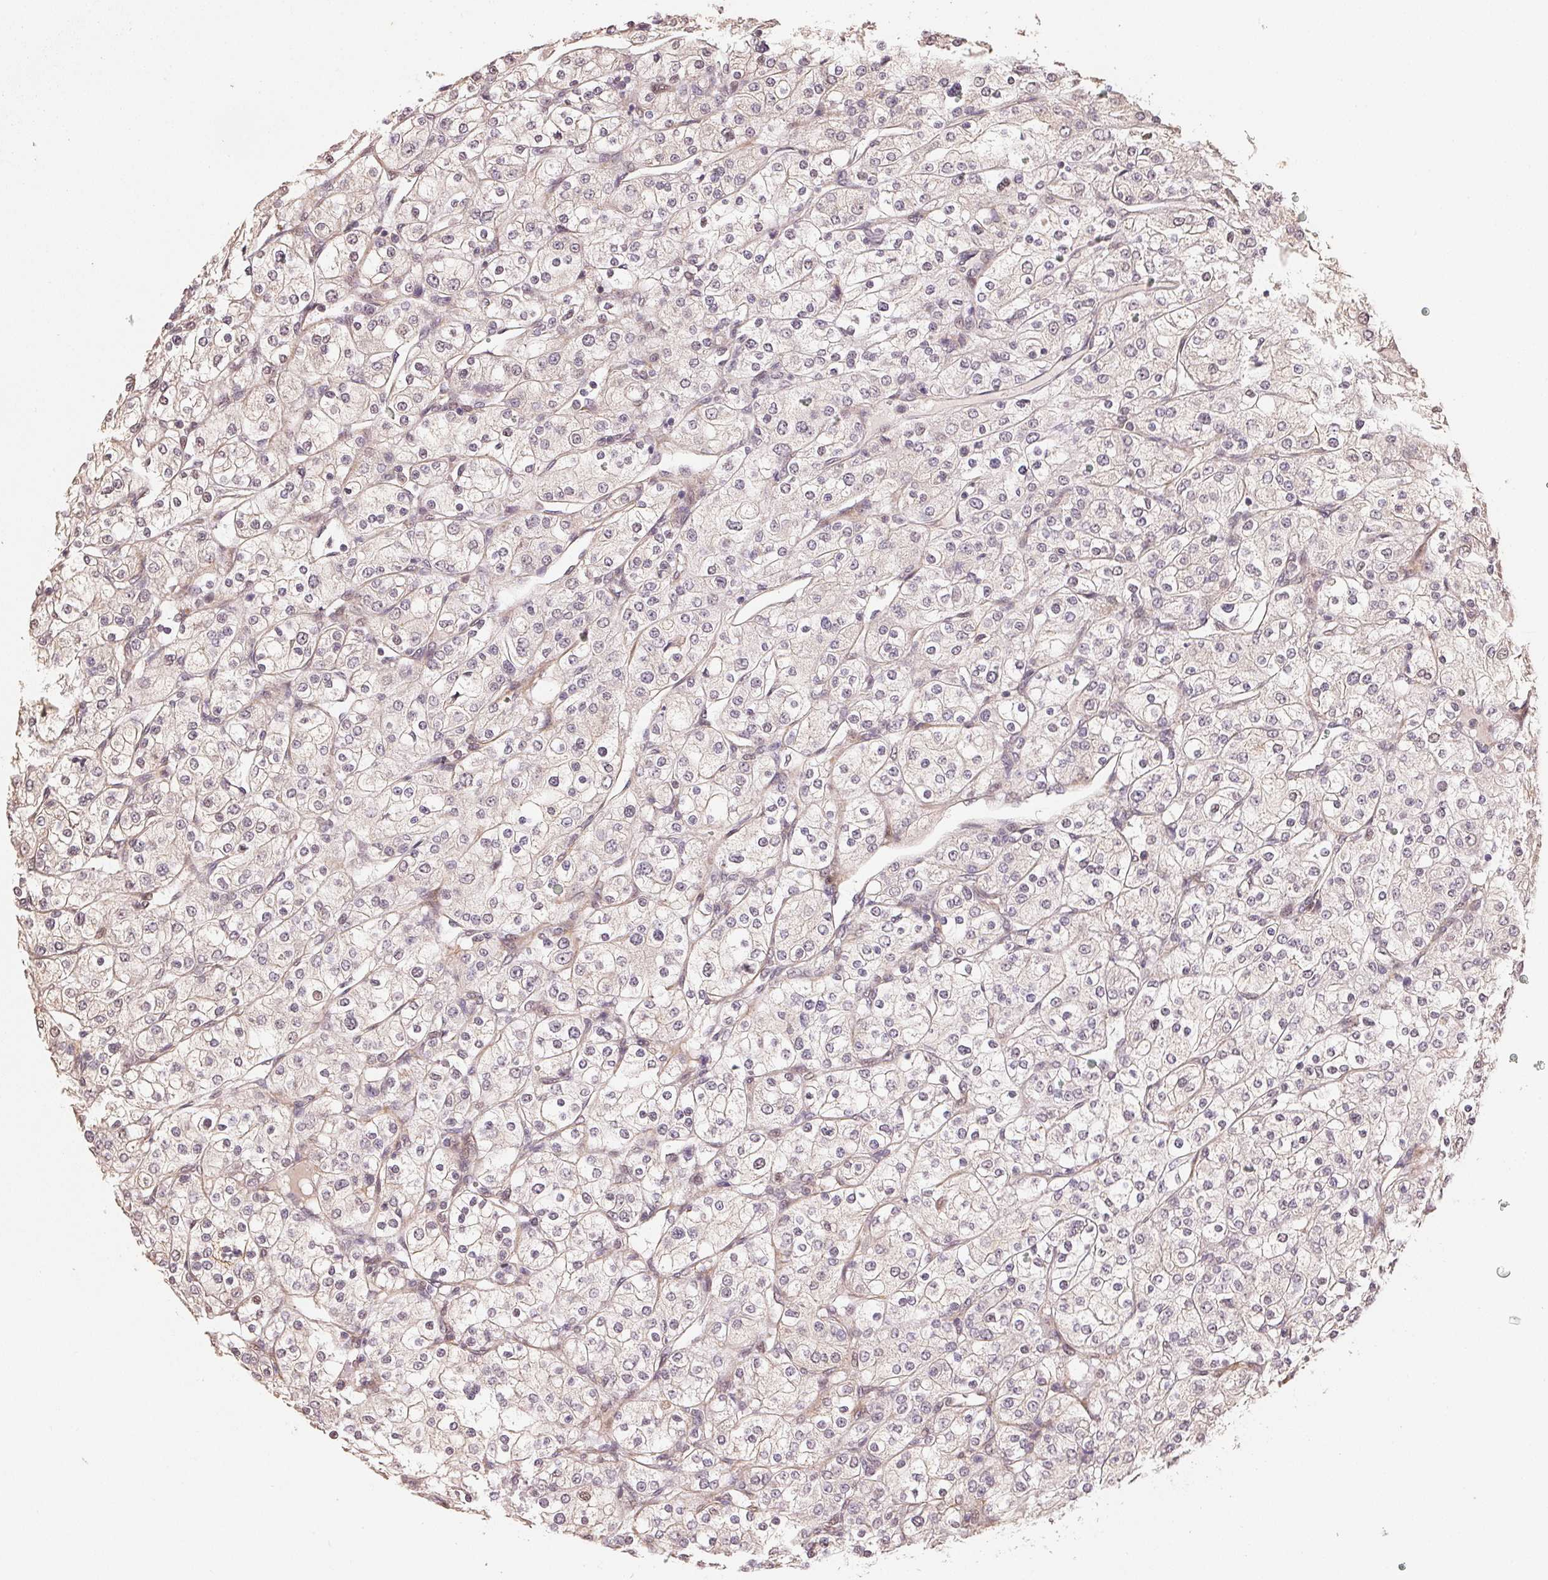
{"staining": {"intensity": "negative", "quantity": "none", "location": "none"}, "tissue": "renal cancer", "cell_type": "Tumor cells", "image_type": "cancer", "snomed": [{"axis": "morphology", "description": "Adenocarcinoma, NOS"}, {"axis": "topography", "description": "Kidney"}], "caption": "Immunohistochemistry (IHC) micrograph of renal cancer (adenocarcinoma) stained for a protein (brown), which shows no expression in tumor cells.", "gene": "TMEM222", "patient": {"sex": "male", "age": 80}}